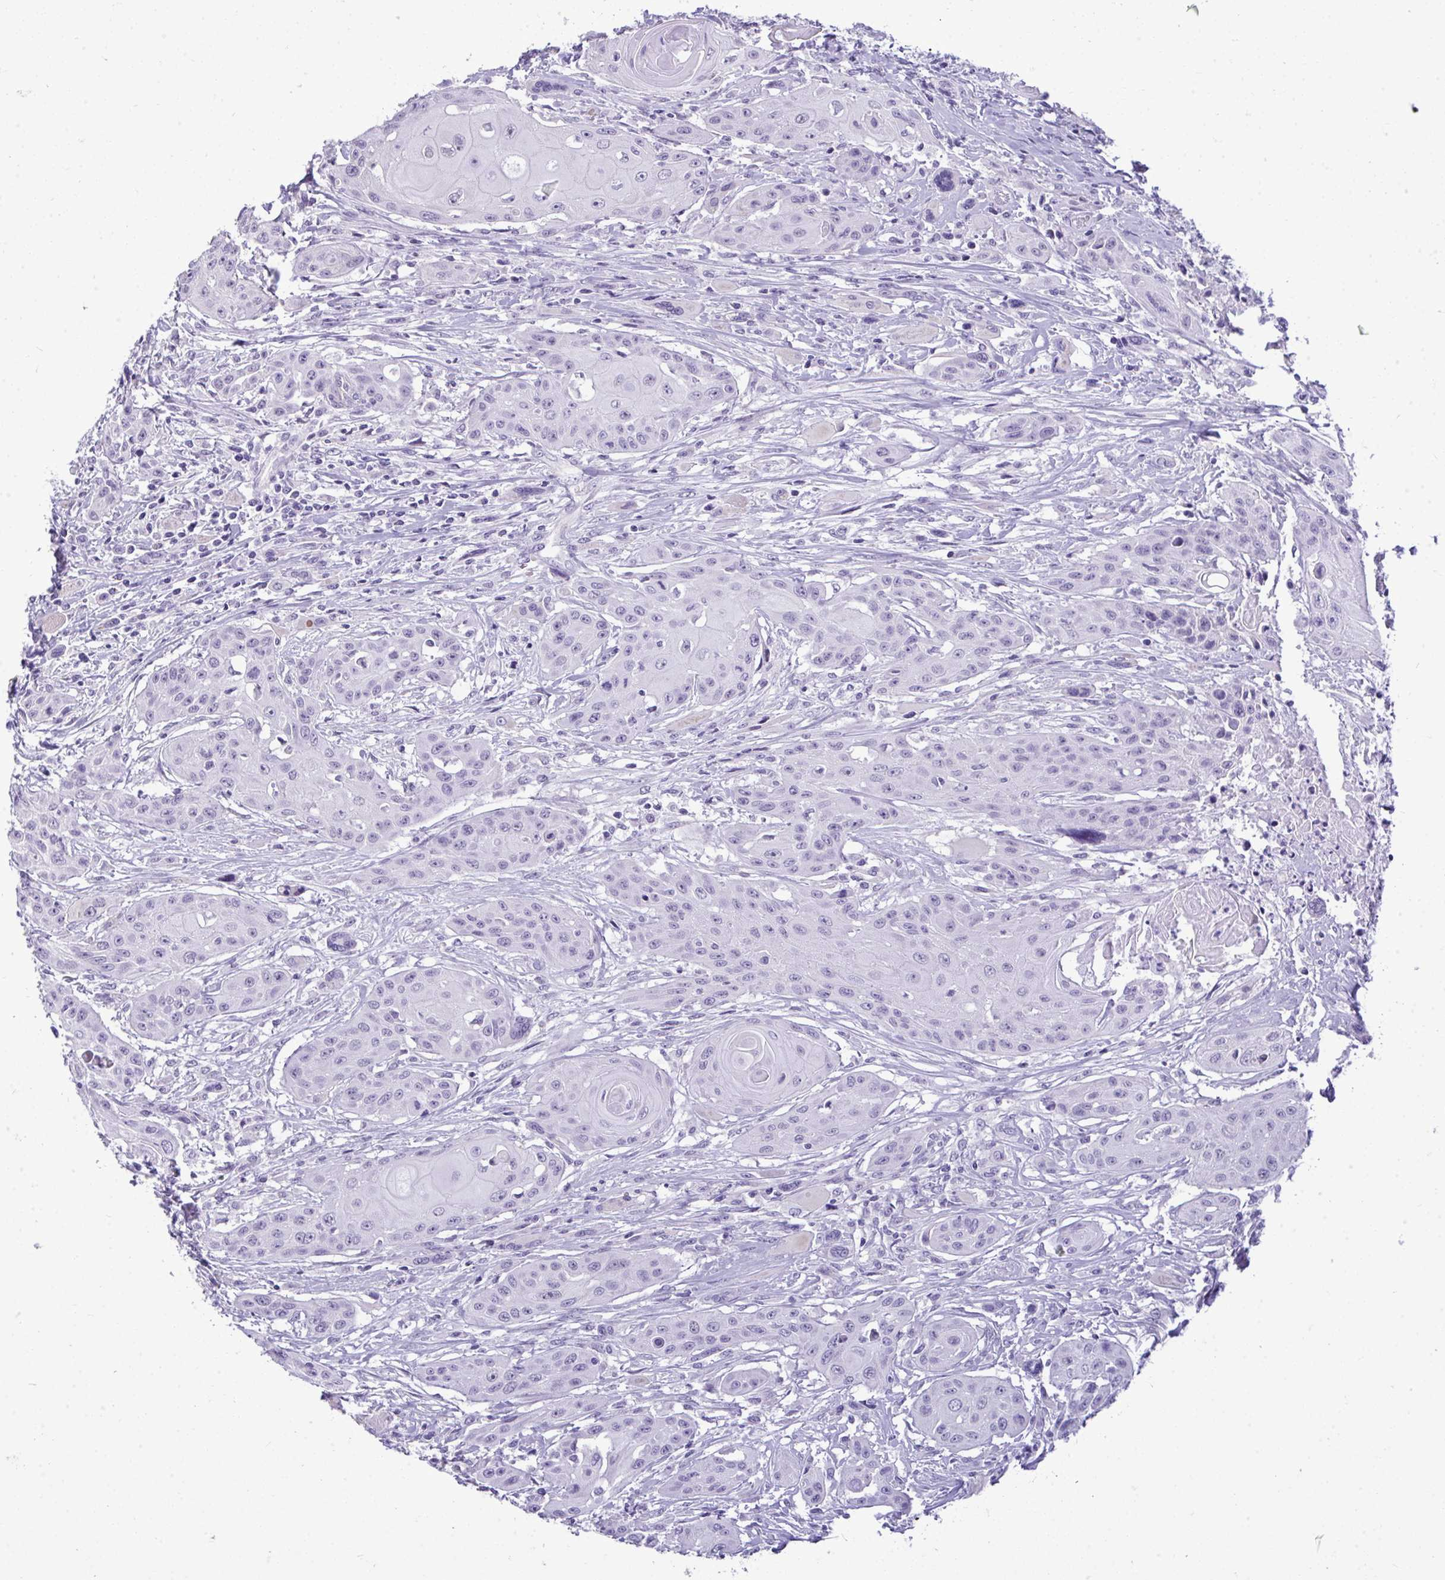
{"staining": {"intensity": "negative", "quantity": "none", "location": "none"}, "tissue": "head and neck cancer", "cell_type": "Tumor cells", "image_type": "cancer", "snomed": [{"axis": "morphology", "description": "Squamous cell carcinoma, NOS"}, {"axis": "topography", "description": "Oral tissue"}, {"axis": "topography", "description": "Head-Neck"}, {"axis": "topography", "description": "Neck, NOS"}], "caption": "IHC of head and neck squamous cell carcinoma reveals no staining in tumor cells. (Stains: DAB IHC with hematoxylin counter stain, Microscopy: brightfield microscopy at high magnification).", "gene": "PRM2", "patient": {"sex": "female", "age": 55}}